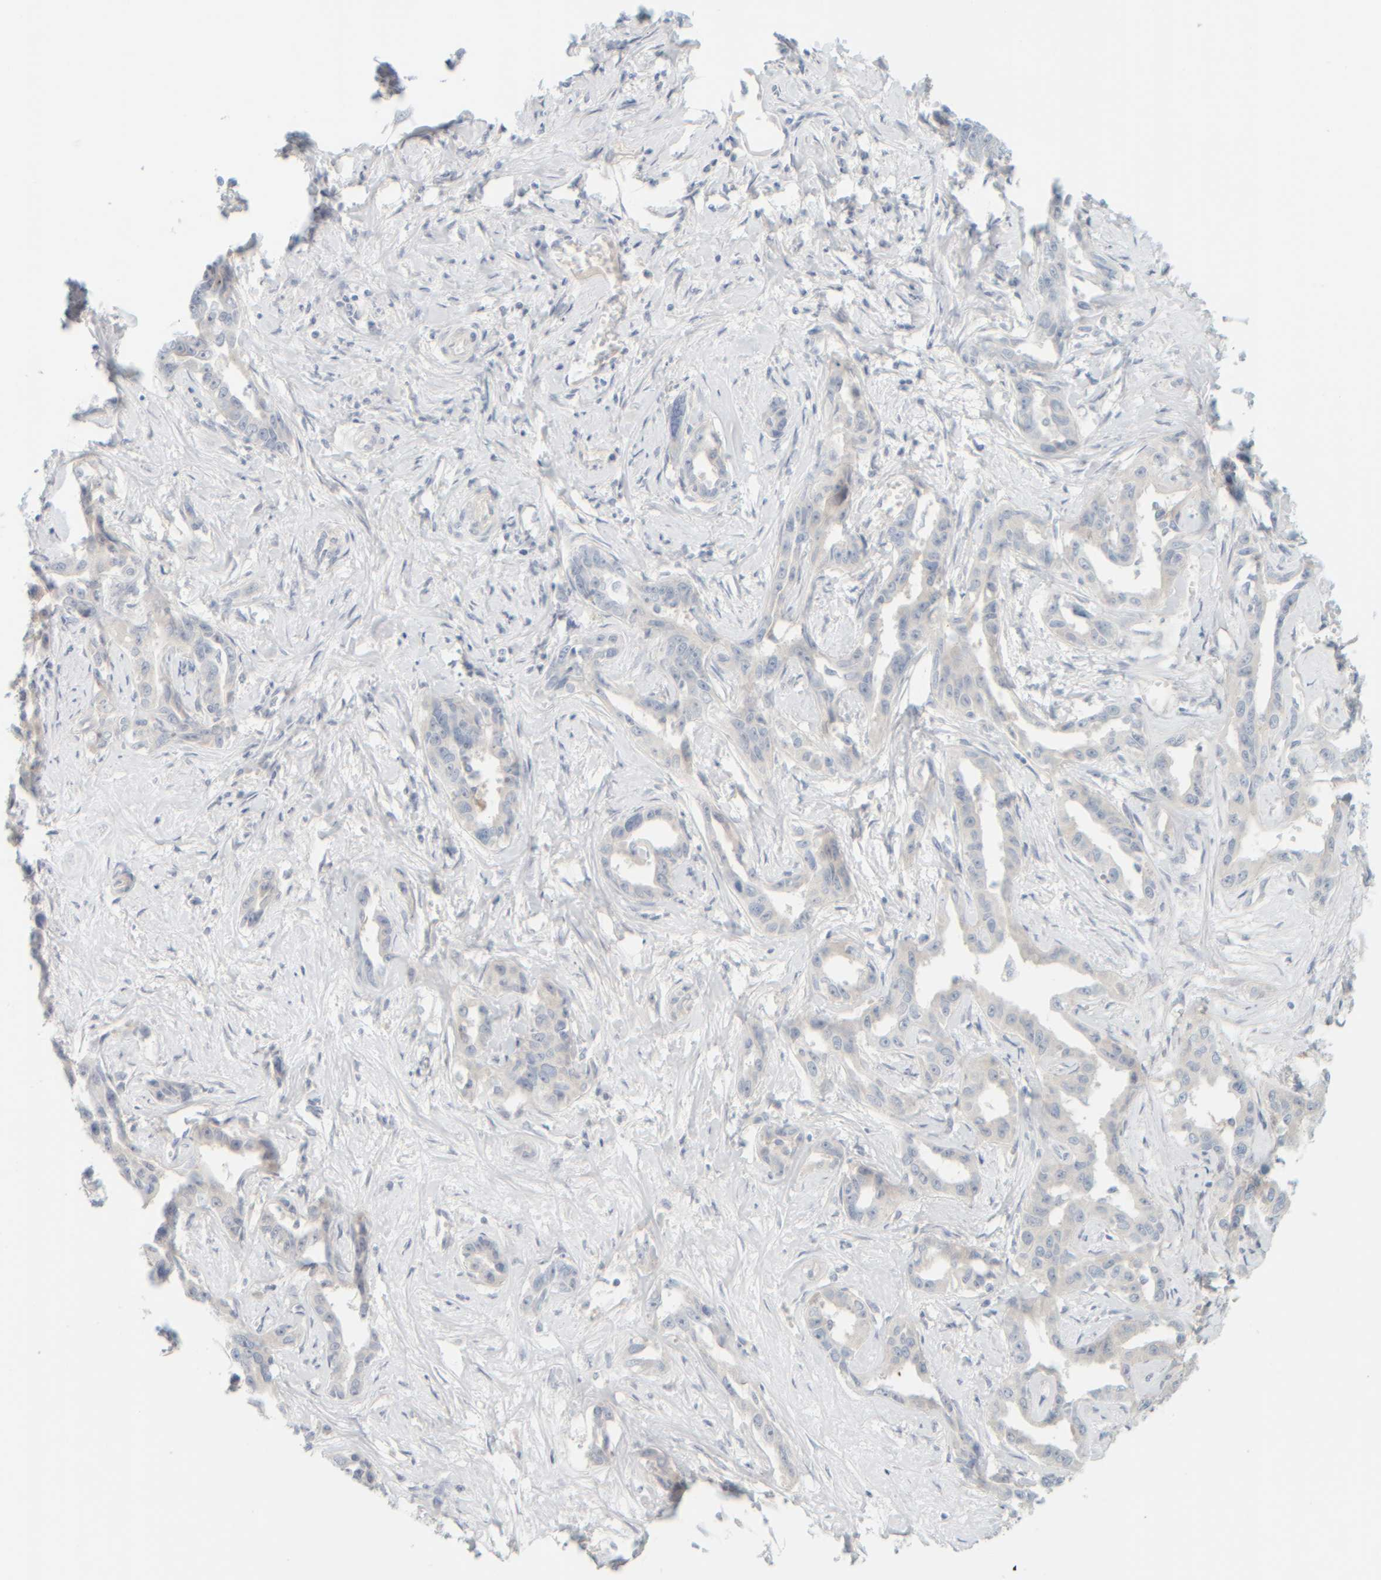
{"staining": {"intensity": "negative", "quantity": "none", "location": "none"}, "tissue": "liver cancer", "cell_type": "Tumor cells", "image_type": "cancer", "snomed": [{"axis": "morphology", "description": "Cholangiocarcinoma"}, {"axis": "topography", "description": "Liver"}], "caption": "High magnification brightfield microscopy of cholangiocarcinoma (liver) stained with DAB (brown) and counterstained with hematoxylin (blue): tumor cells show no significant positivity. (Brightfield microscopy of DAB immunohistochemistry (IHC) at high magnification).", "gene": "PTGES3L-AARSD1", "patient": {"sex": "male", "age": 59}}